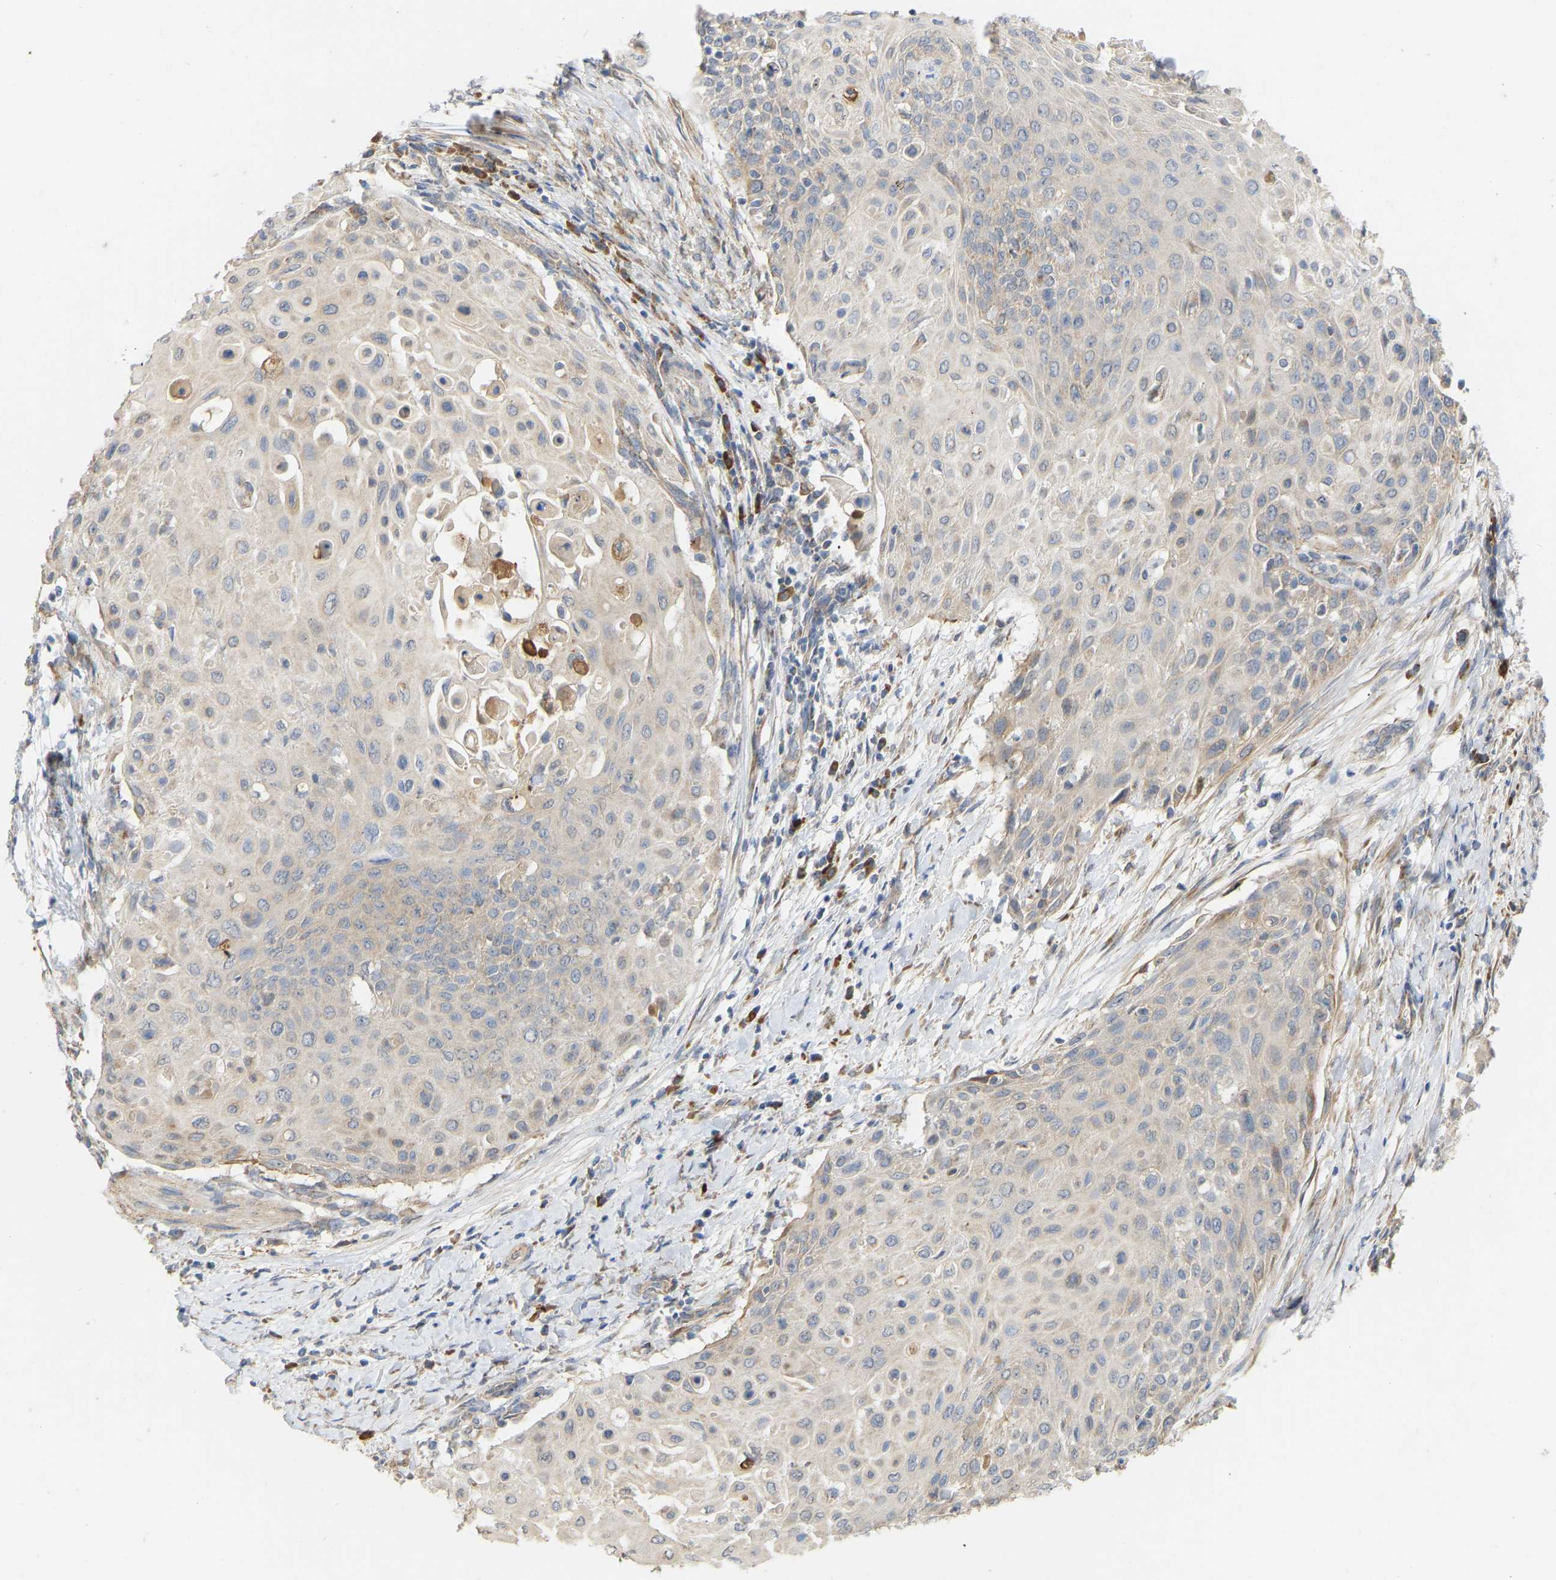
{"staining": {"intensity": "weak", "quantity": "<25%", "location": "cytoplasmic/membranous"}, "tissue": "cervical cancer", "cell_type": "Tumor cells", "image_type": "cancer", "snomed": [{"axis": "morphology", "description": "Squamous cell carcinoma, NOS"}, {"axis": "topography", "description": "Cervix"}], "caption": "Immunohistochemistry photomicrograph of neoplastic tissue: human squamous cell carcinoma (cervical) stained with DAB (3,3'-diaminobenzidine) exhibits no significant protein positivity in tumor cells. The staining is performed using DAB (3,3'-diaminobenzidine) brown chromogen with nuclei counter-stained in using hematoxylin.", "gene": "HACD2", "patient": {"sex": "female", "age": 39}}